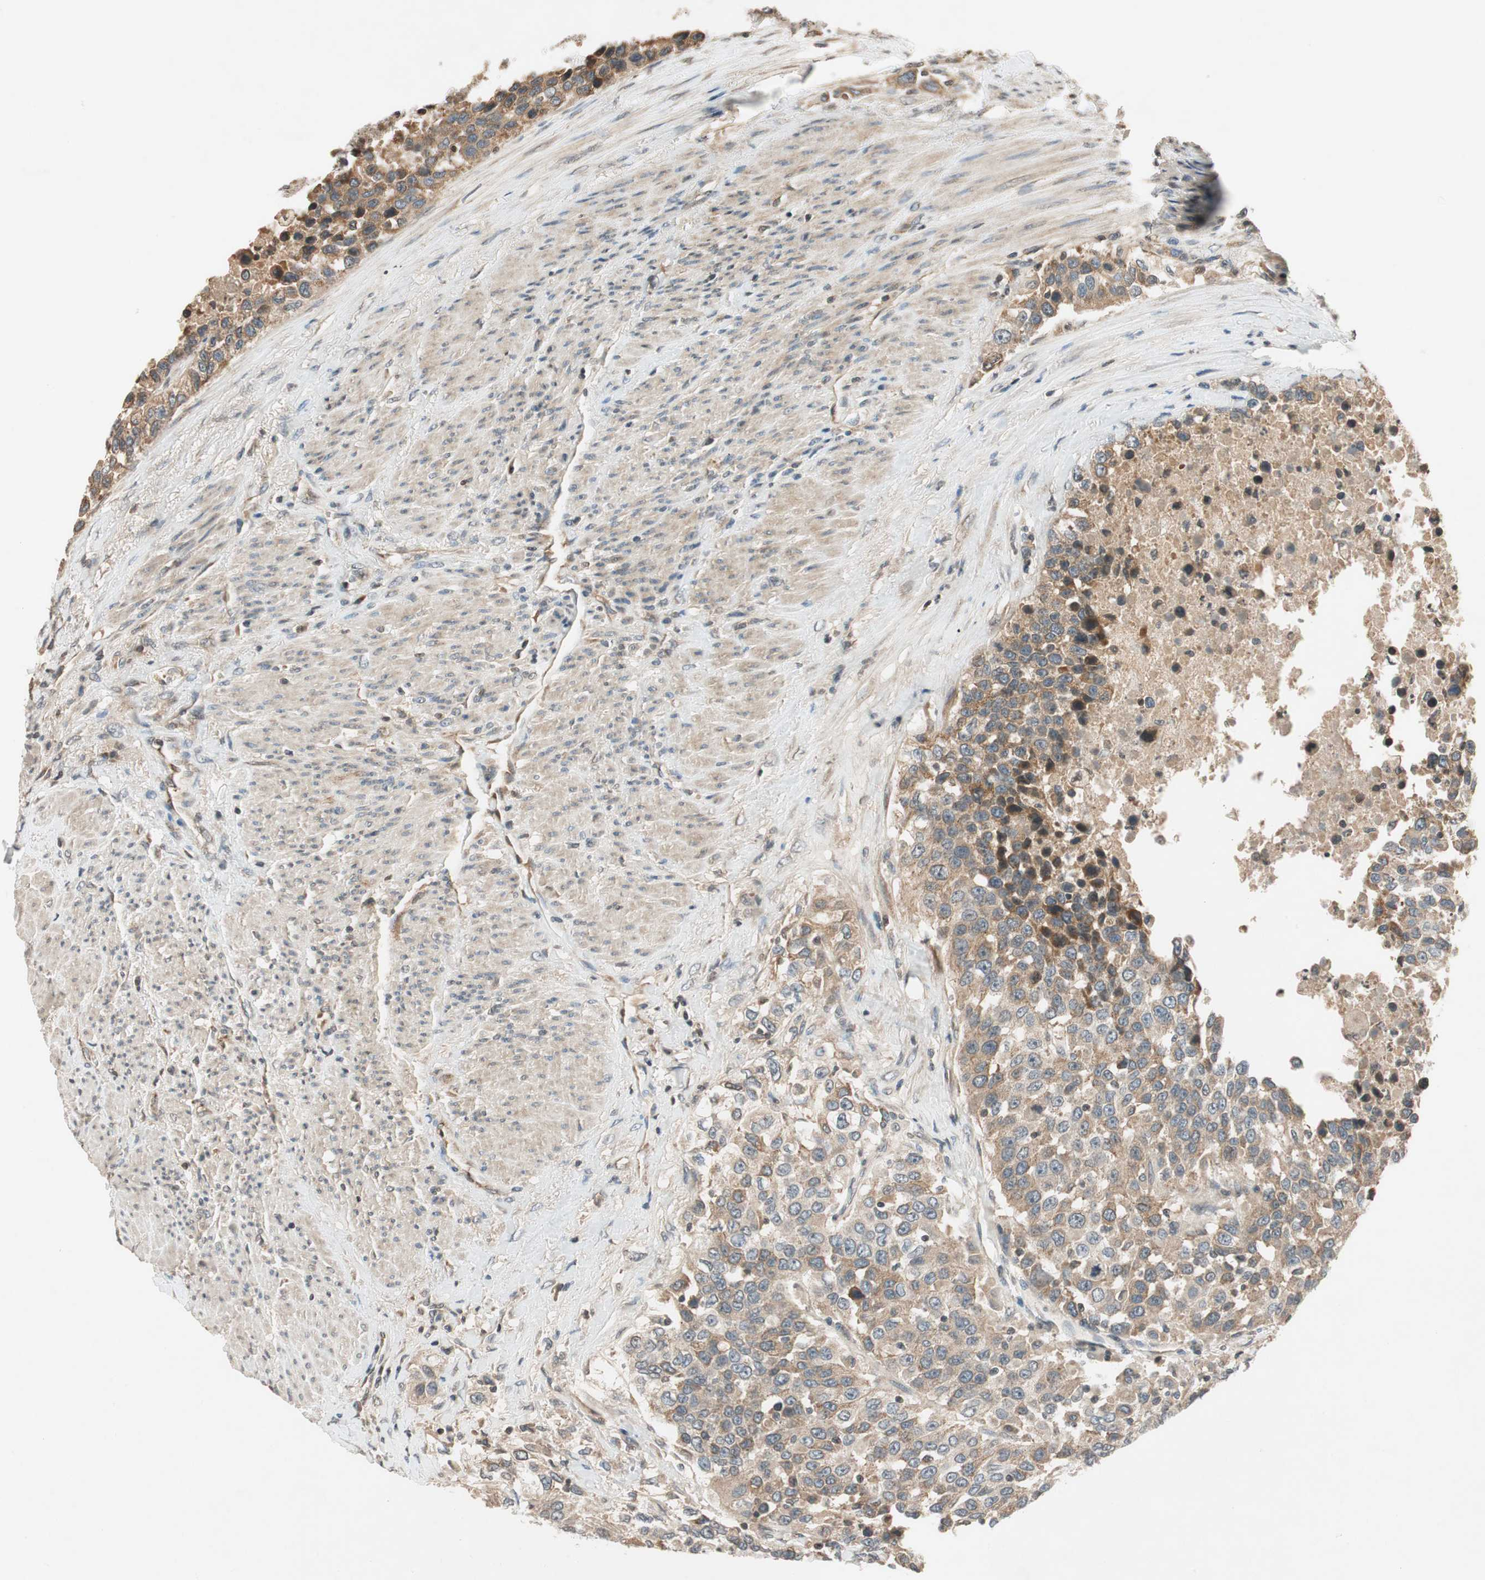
{"staining": {"intensity": "moderate", "quantity": ">75%", "location": "cytoplasmic/membranous"}, "tissue": "urothelial cancer", "cell_type": "Tumor cells", "image_type": "cancer", "snomed": [{"axis": "morphology", "description": "Urothelial carcinoma, High grade"}, {"axis": "topography", "description": "Urinary bladder"}], "caption": "Immunohistochemical staining of urothelial carcinoma (high-grade) demonstrates moderate cytoplasmic/membranous protein expression in about >75% of tumor cells. Immunohistochemistry (ihc) stains the protein of interest in brown and the nuclei are stained blue.", "gene": "GCLM", "patient": {"sex": "female", "age": 80}}